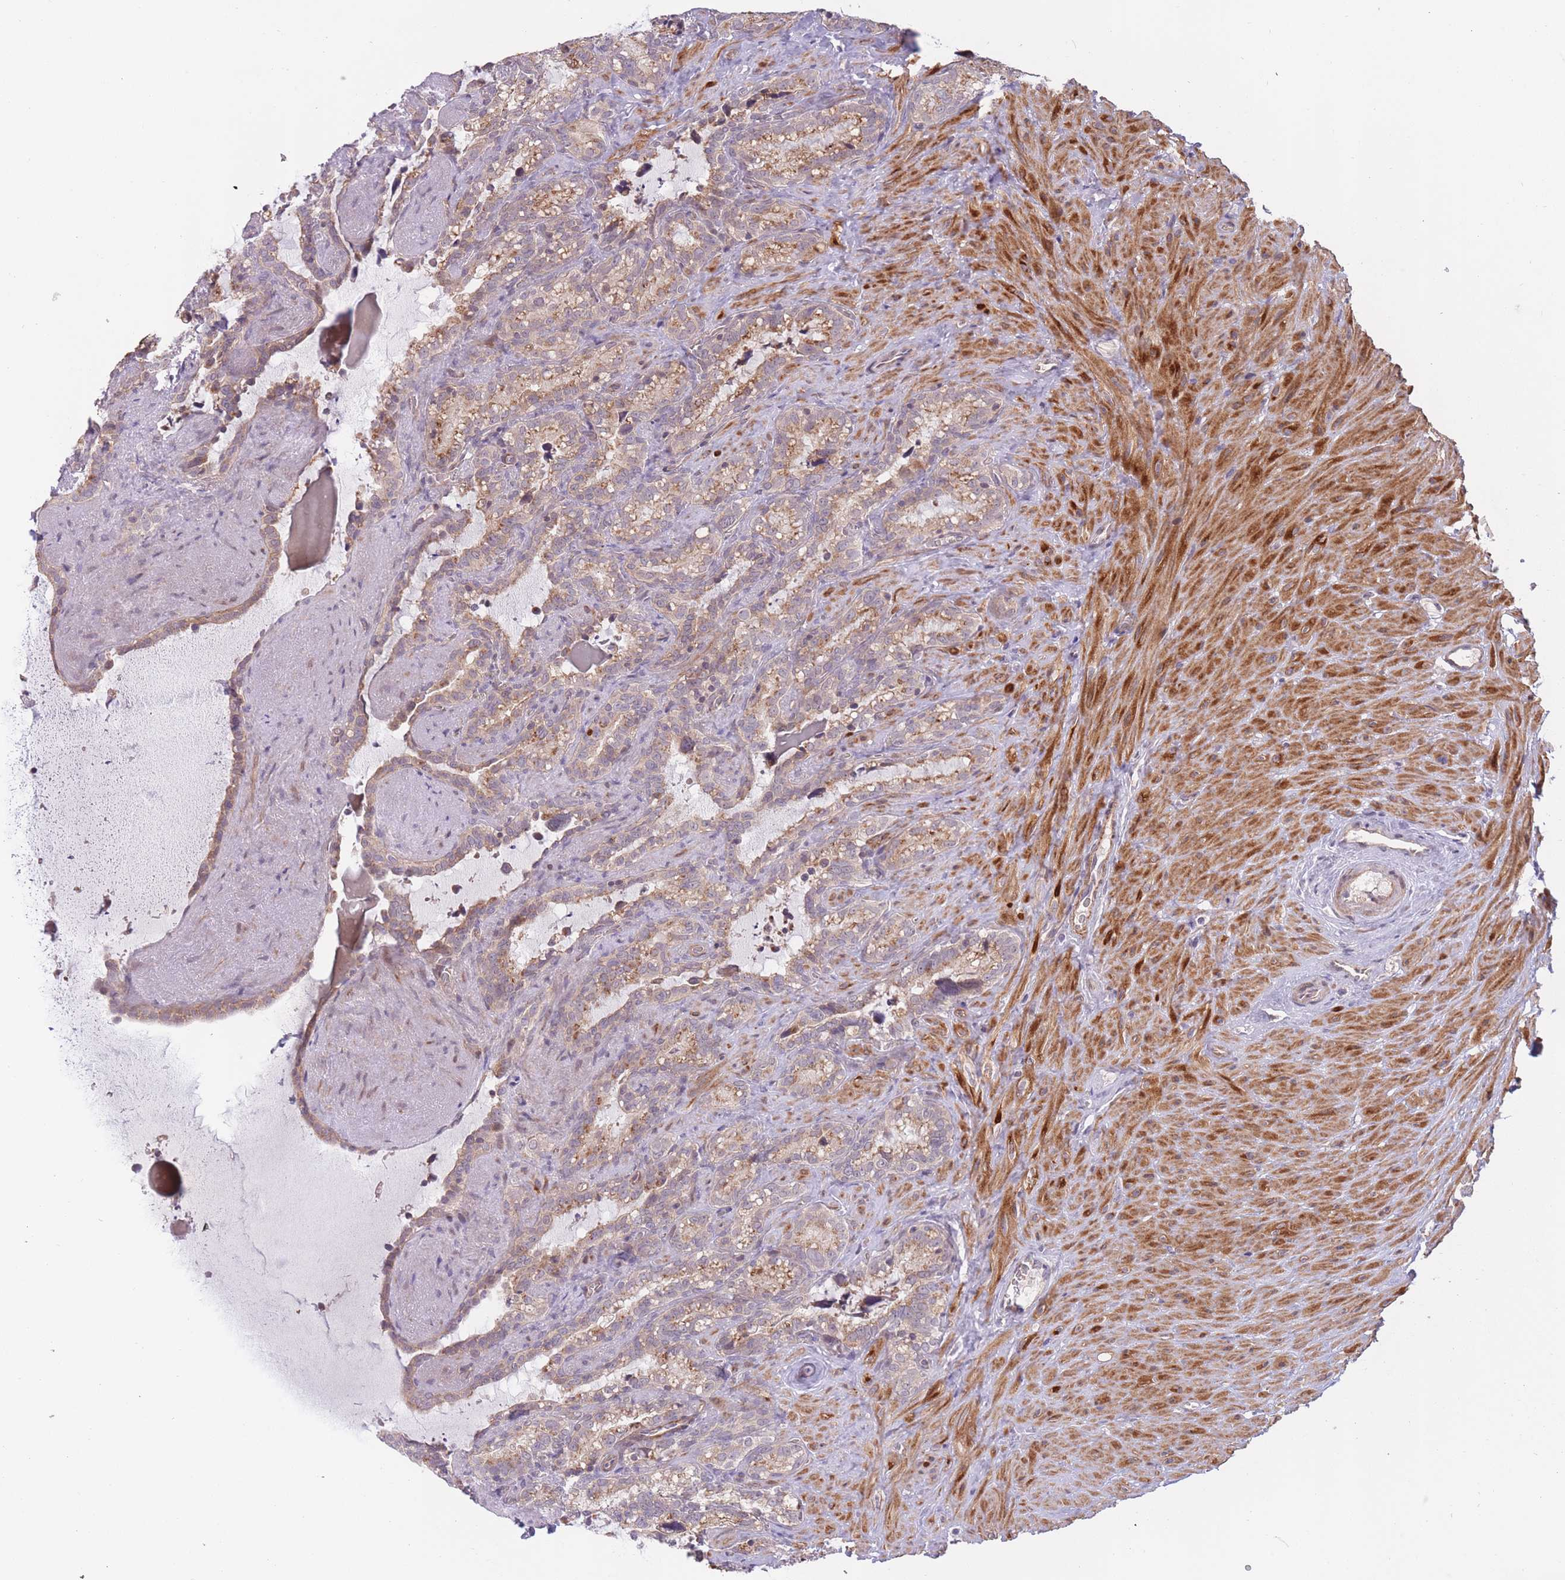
{"staining": {"intensity": "moderate", "quantity": "25%-75%", "location": "cytoplasmic/membranous"}, "tissue": "seminal vesicle", "cell_type": "Glandular cells", "image_type": "normal", "snomed": [{"axis": "morphology", "description": "Normal tissue, NOS"}, {"axis": "topography", "description": "Prostate"}, {"axis": "topography", "description": "Seminal veicle"}], "caption": "Protein staining of benign seminal vesicle exhibits moderate cytoplasmic/membranous positivity in approximately 25%-75% of glandular cells. The staining was performed using DAB to visualize the protein expression in brown, while the nuclei were stained in blue with hematoxylin (Magnification: 20x).", "gene": "FUT3", "patient": {"sex": "male", "age": 58}}